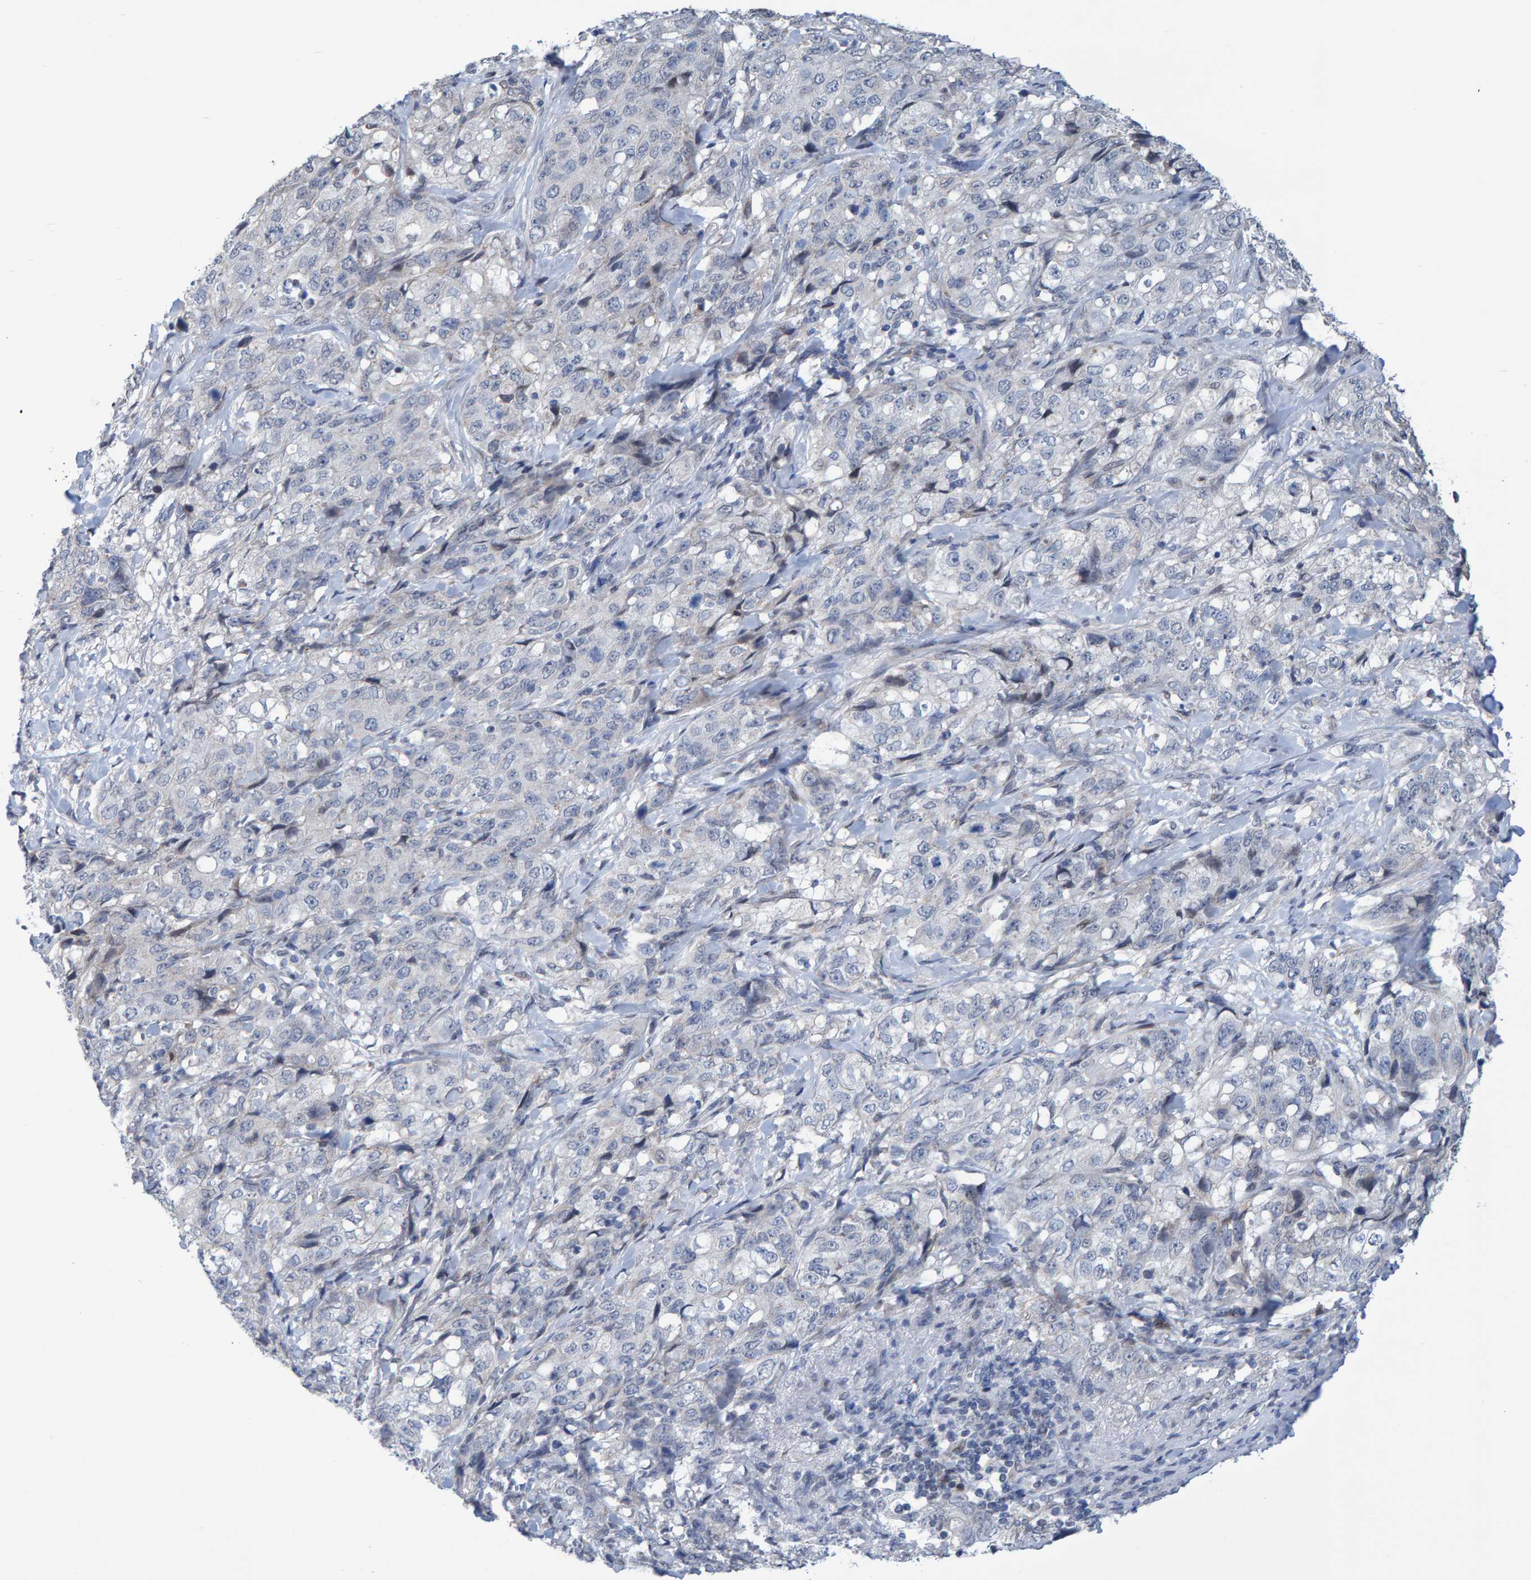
{"staining": {"intensity": "negative", "quantity": "none", "location": "none"}, "tissue": "stomach cancer", "cell_type": "Tumor cells", "image_type": "cancer", "snomed": [{"axis": "morphology", "description": "Adenocarcinoma, NOS"}, {"axis": "topography", "description": "Stomach"}], "caption": "A high-resolution micrograph shows IHC staining of adenocarcinoma (stomach), which shows no significant staining in tumor cells.", "gene": "USP43", "patient": {"sex": "male", "age": 48}}